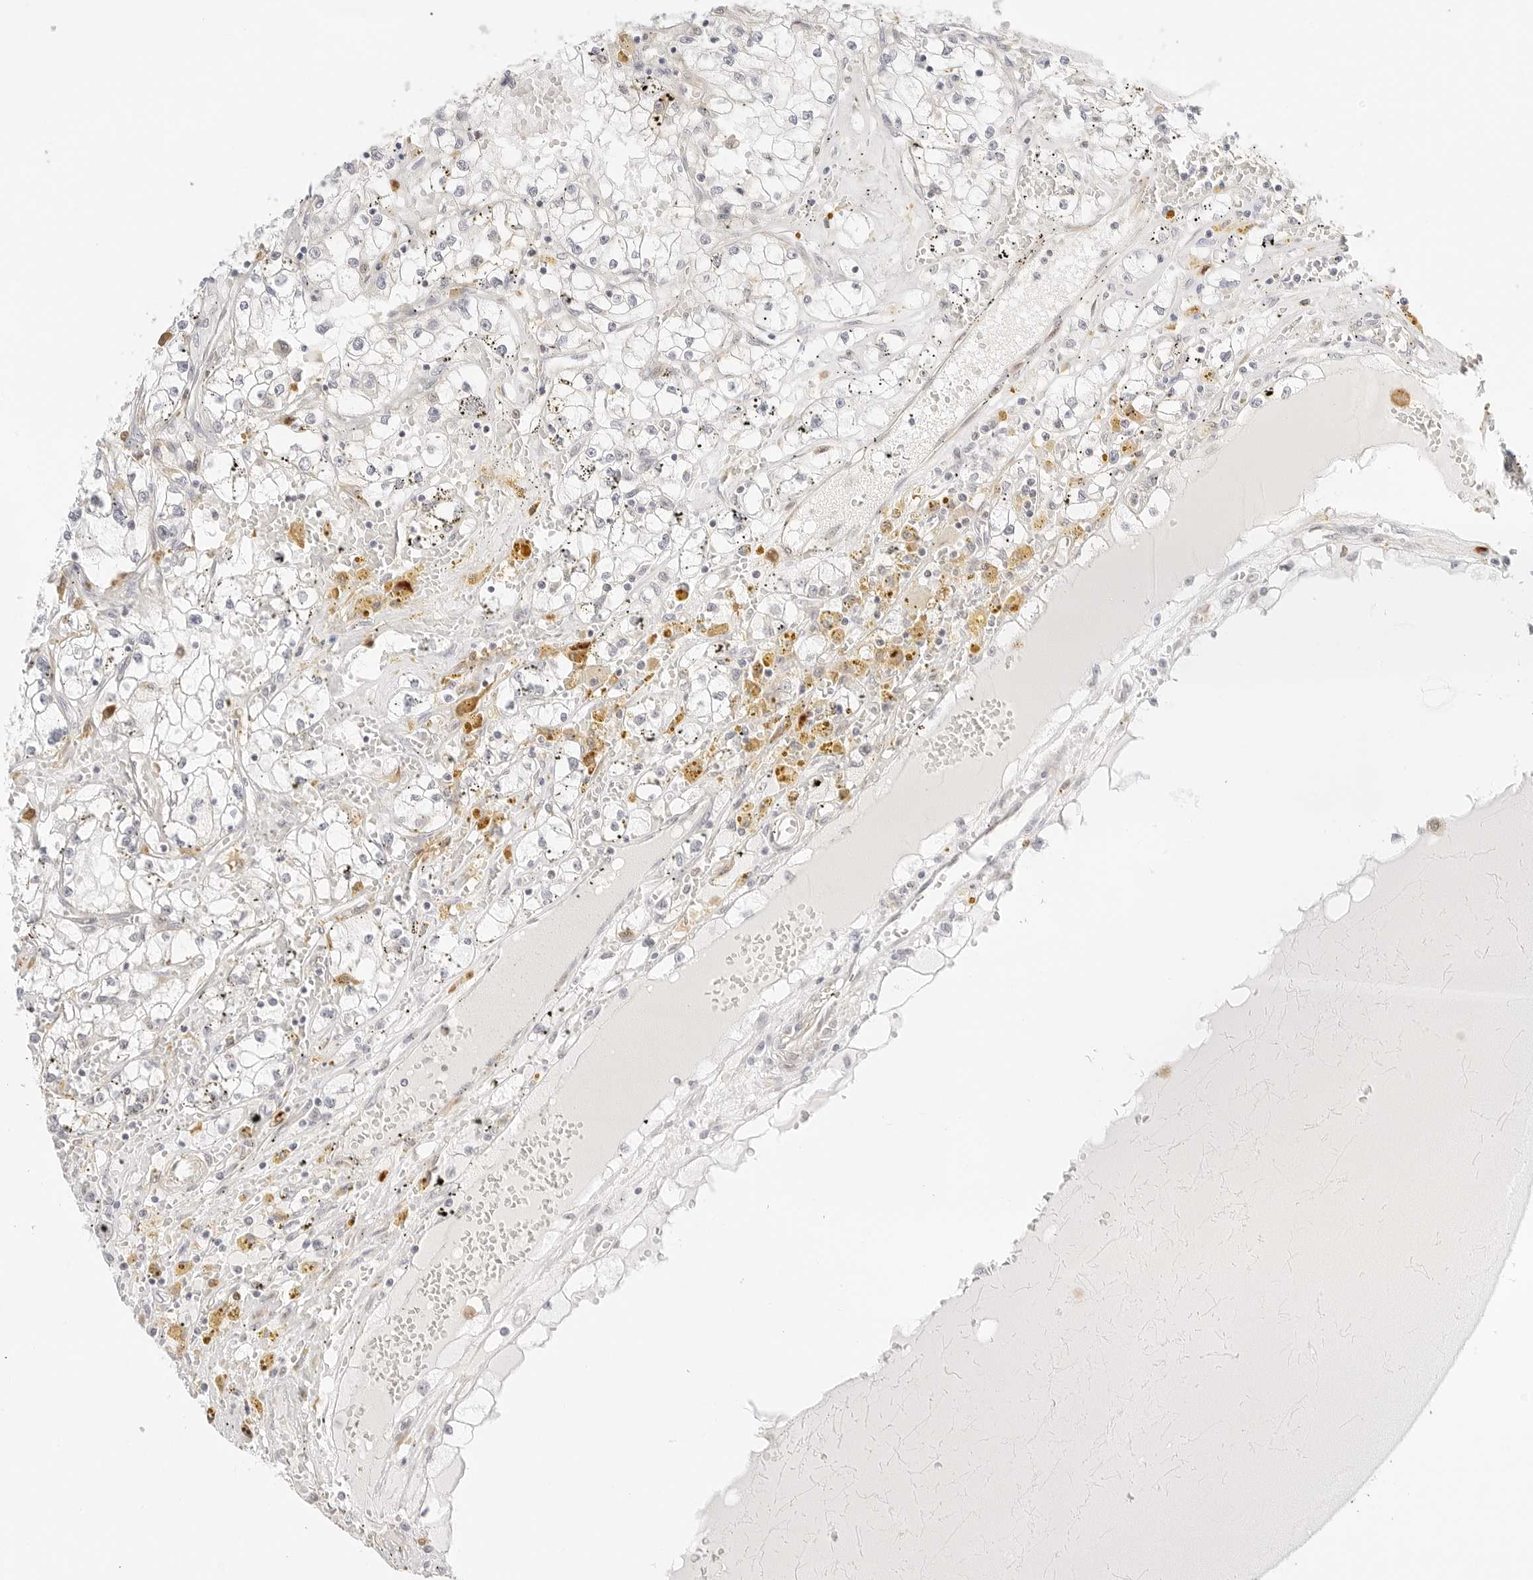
{"staining": {"intensity": "negative", "quantity": "none", "location": "none"}, "tissue": "renal cancer", "cell_type": "Tumor cells", "image_type": "cancer", "snomed": [{"axis": "morphology", "description": "Adenocarcinoma, NOS"}, {"axis": "topography", "description": "Kidney"}], "caption": "Immunohistochemistry (IHC) of human renal cancer (adenocarcinoma) shows no positivity in tumor cells.", "gene": "TEKT2", "patient": {"sex": "male", "age": 56}}